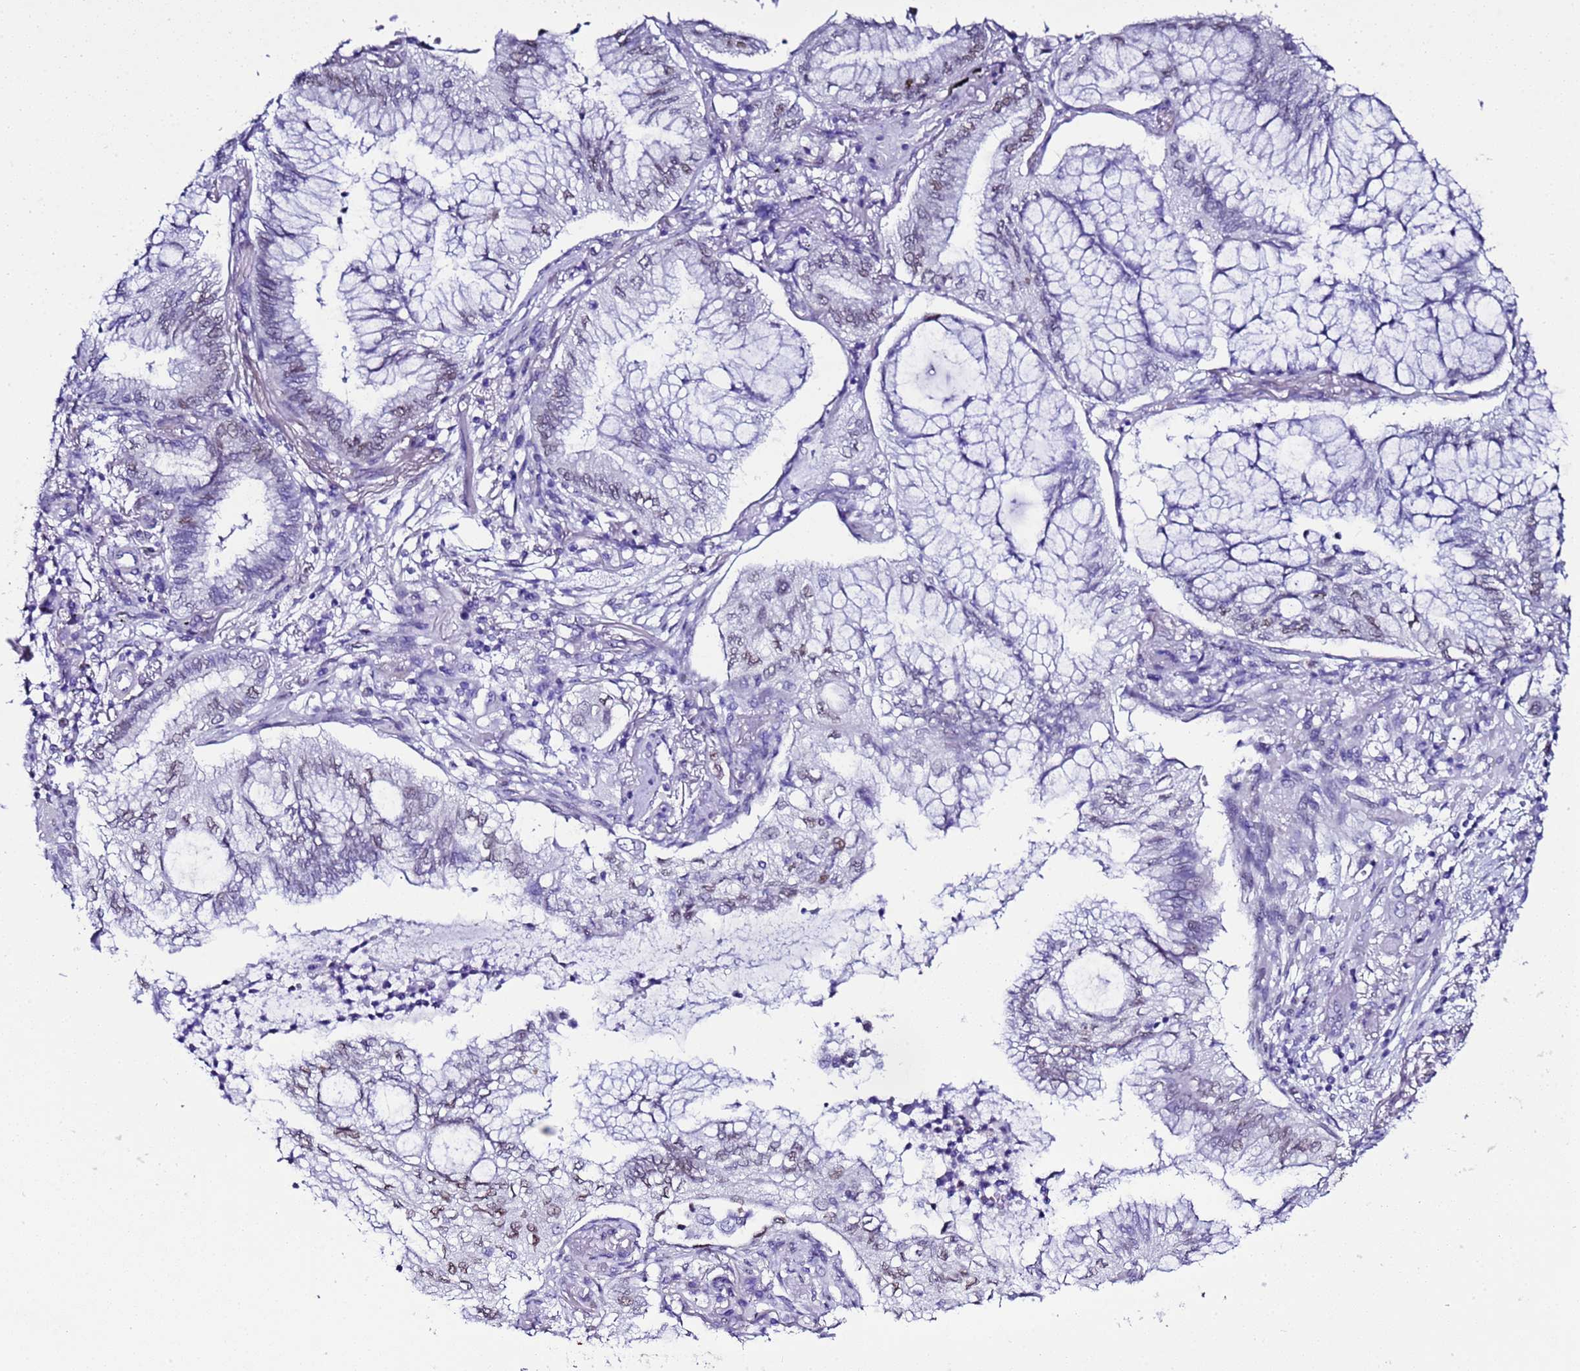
{"staining": {"intensity": "weak", "quantity": "<25%", "location": "nuclear"}, "tissue": "lung cancer", "cell_type": "Tumor cells", "image_type": "cancer", "snomed": [{"axis": "morphology", "description": "Adenocarcinoma, NOS"}, {"axis": "topography", "description": "Lung"}], "caption": "Micrograph shows no significant protein expression in tumor cells of lung cancer (adenocarcinoma).", "gene": "BCL7A", "patient": {"sex": "female", "age": 70}}